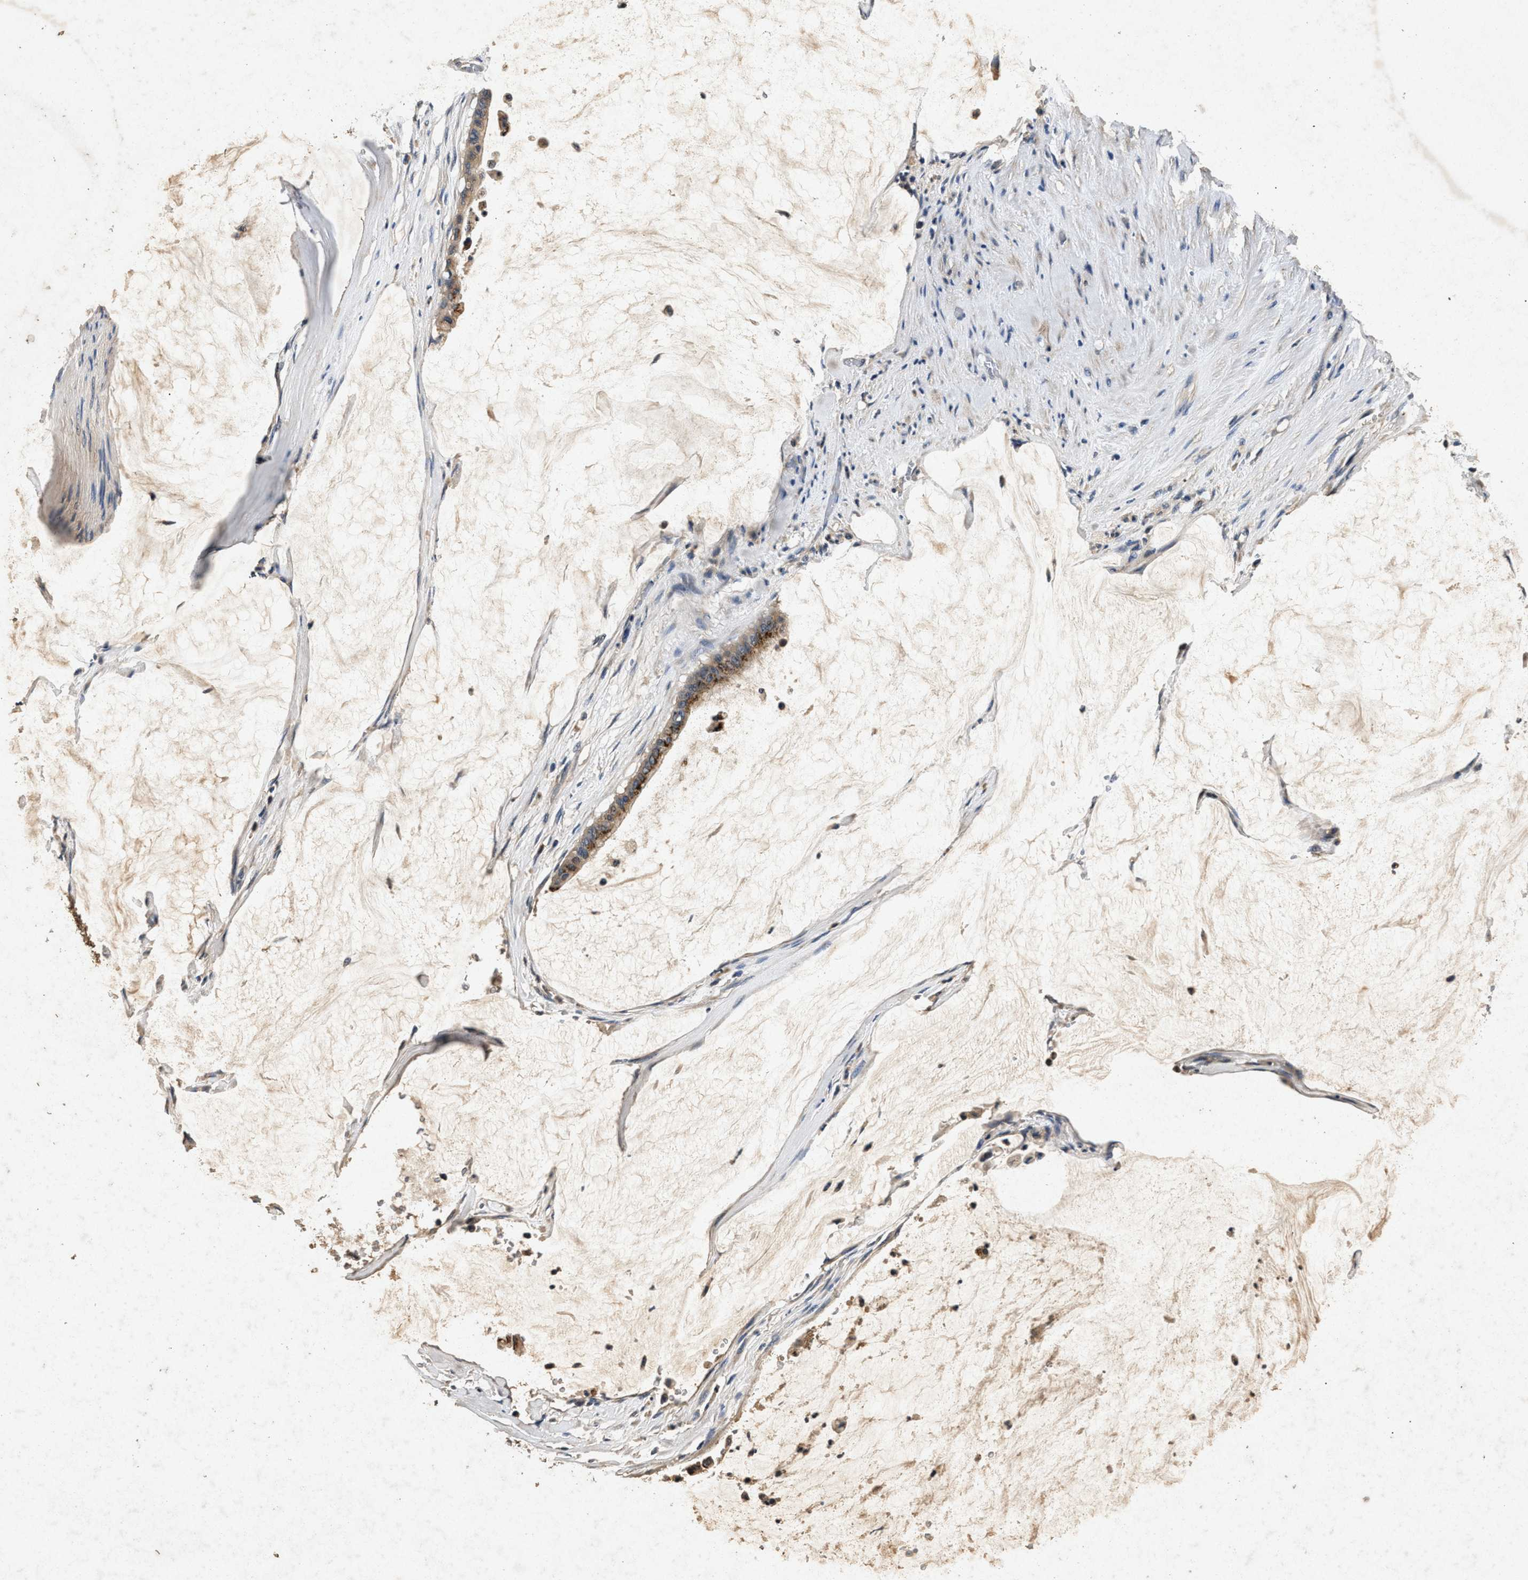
{"staining": {"intensity": "moderate", "quantity": ">75%", "location": "cytoplasmic/membranous"}, "tissue": "pancreatic cancer", "cell_type": "Tumor cells", "image_type": "cancer", "snomed": [{"axis": "morphology", "description": "Adenocarcinoma, NOS"}, {"axis": "topography", "description": "Pancreas"}], "caption": "IHC image of human pancreatic cancer stained for a protein (brown), which exhibits medium levels of moderate cytoplasmic/membranous expression in about >75% of tumor cells.", "gene": "PPP1CC", "patient": {"sex": "male", "age": 41}}